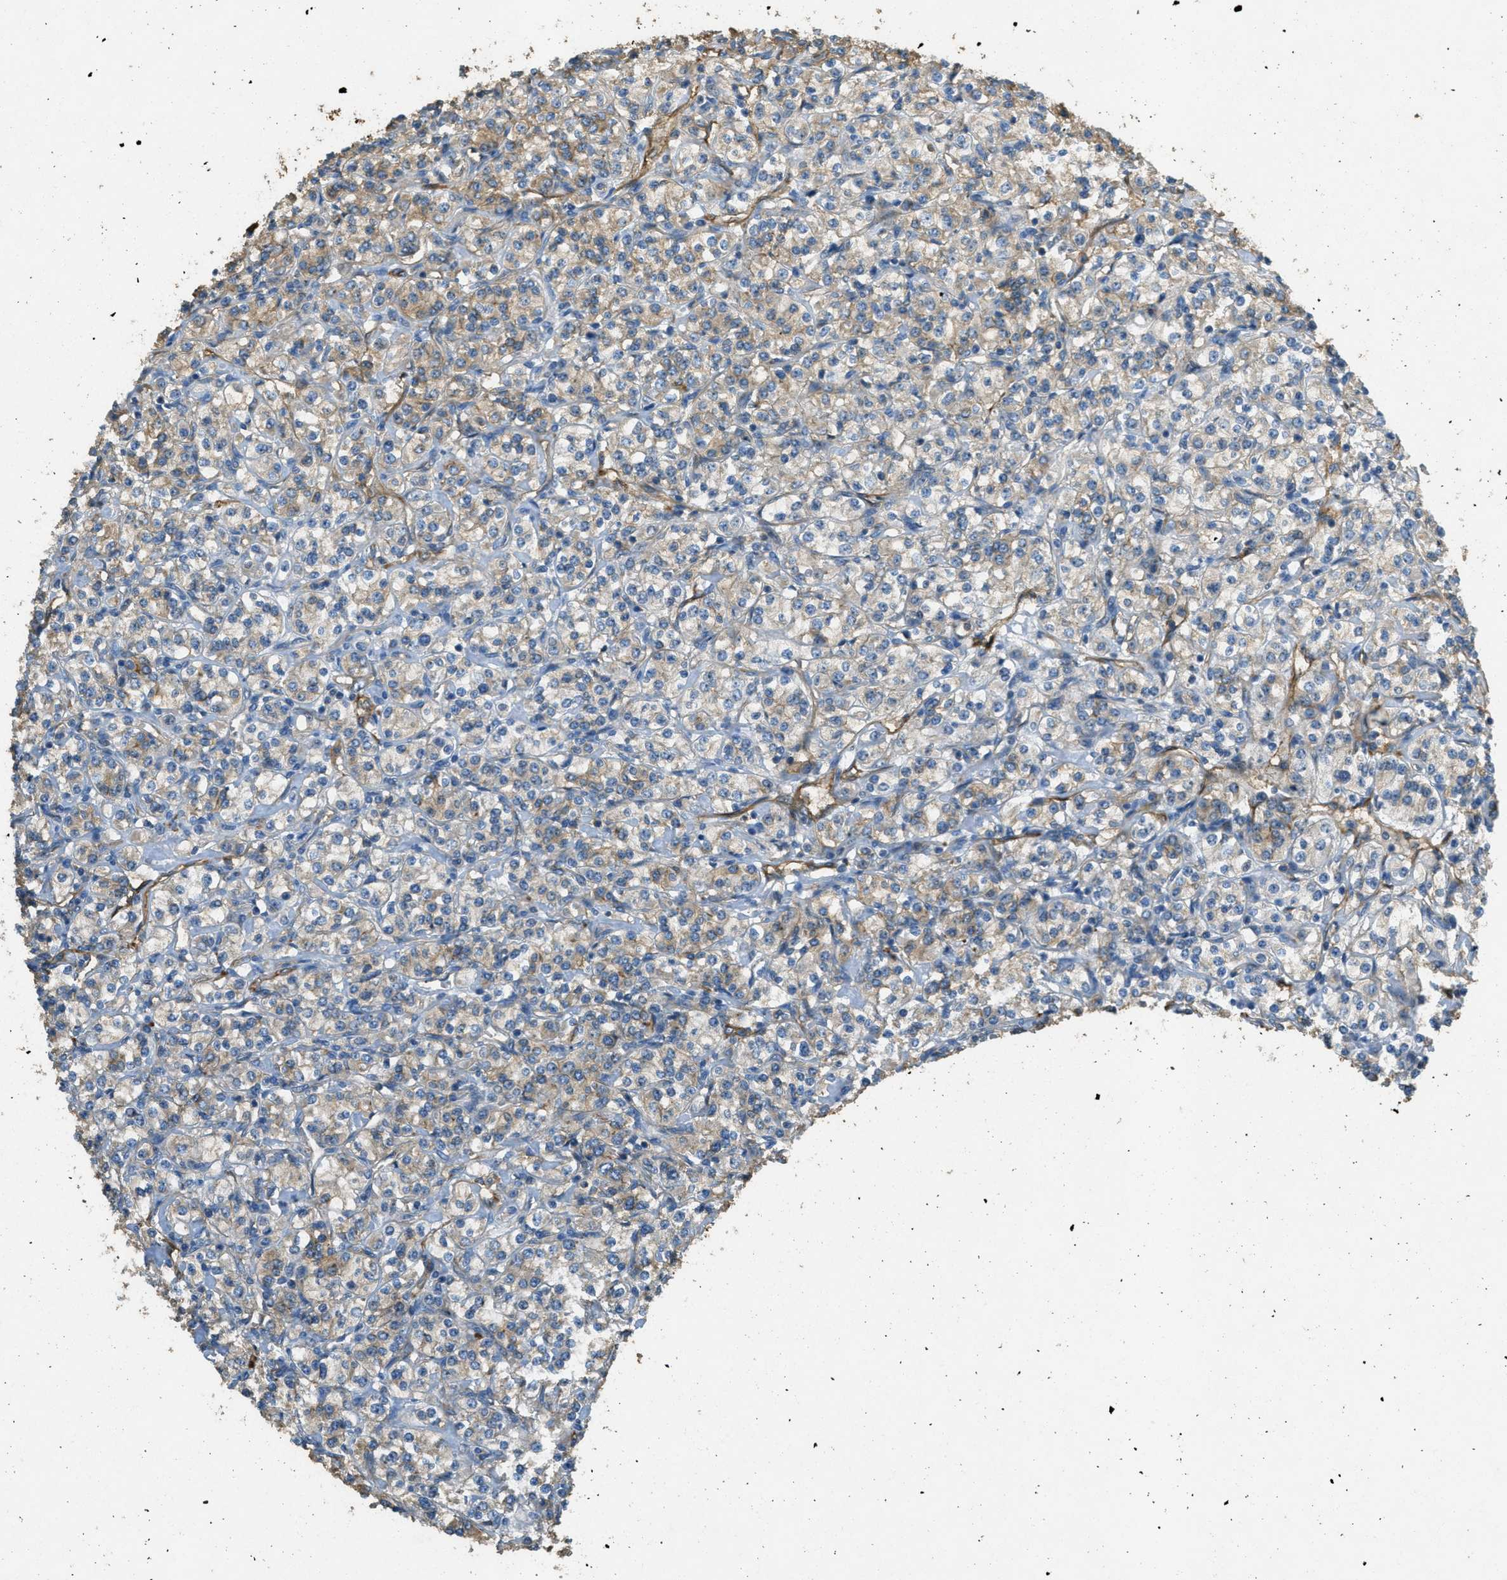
{"staining": {"intensity": "weak", "quantity": "<25%", "location": "cytoplasmic/membranous"}, "tissue": "renal cancer", "cell_type": "Tumor cells", "image_type": "cancer", "snomed": [{"axis": "morphology", "description": "Adenocarcinoma, NOS"}, {"axis": "topography", "description": "Kidney"}], "caption": "An image of human renal cancer is negative for staining in tumor cells.", "gene": "OSMR", "patient": {"sex": "male", "age": 77}}